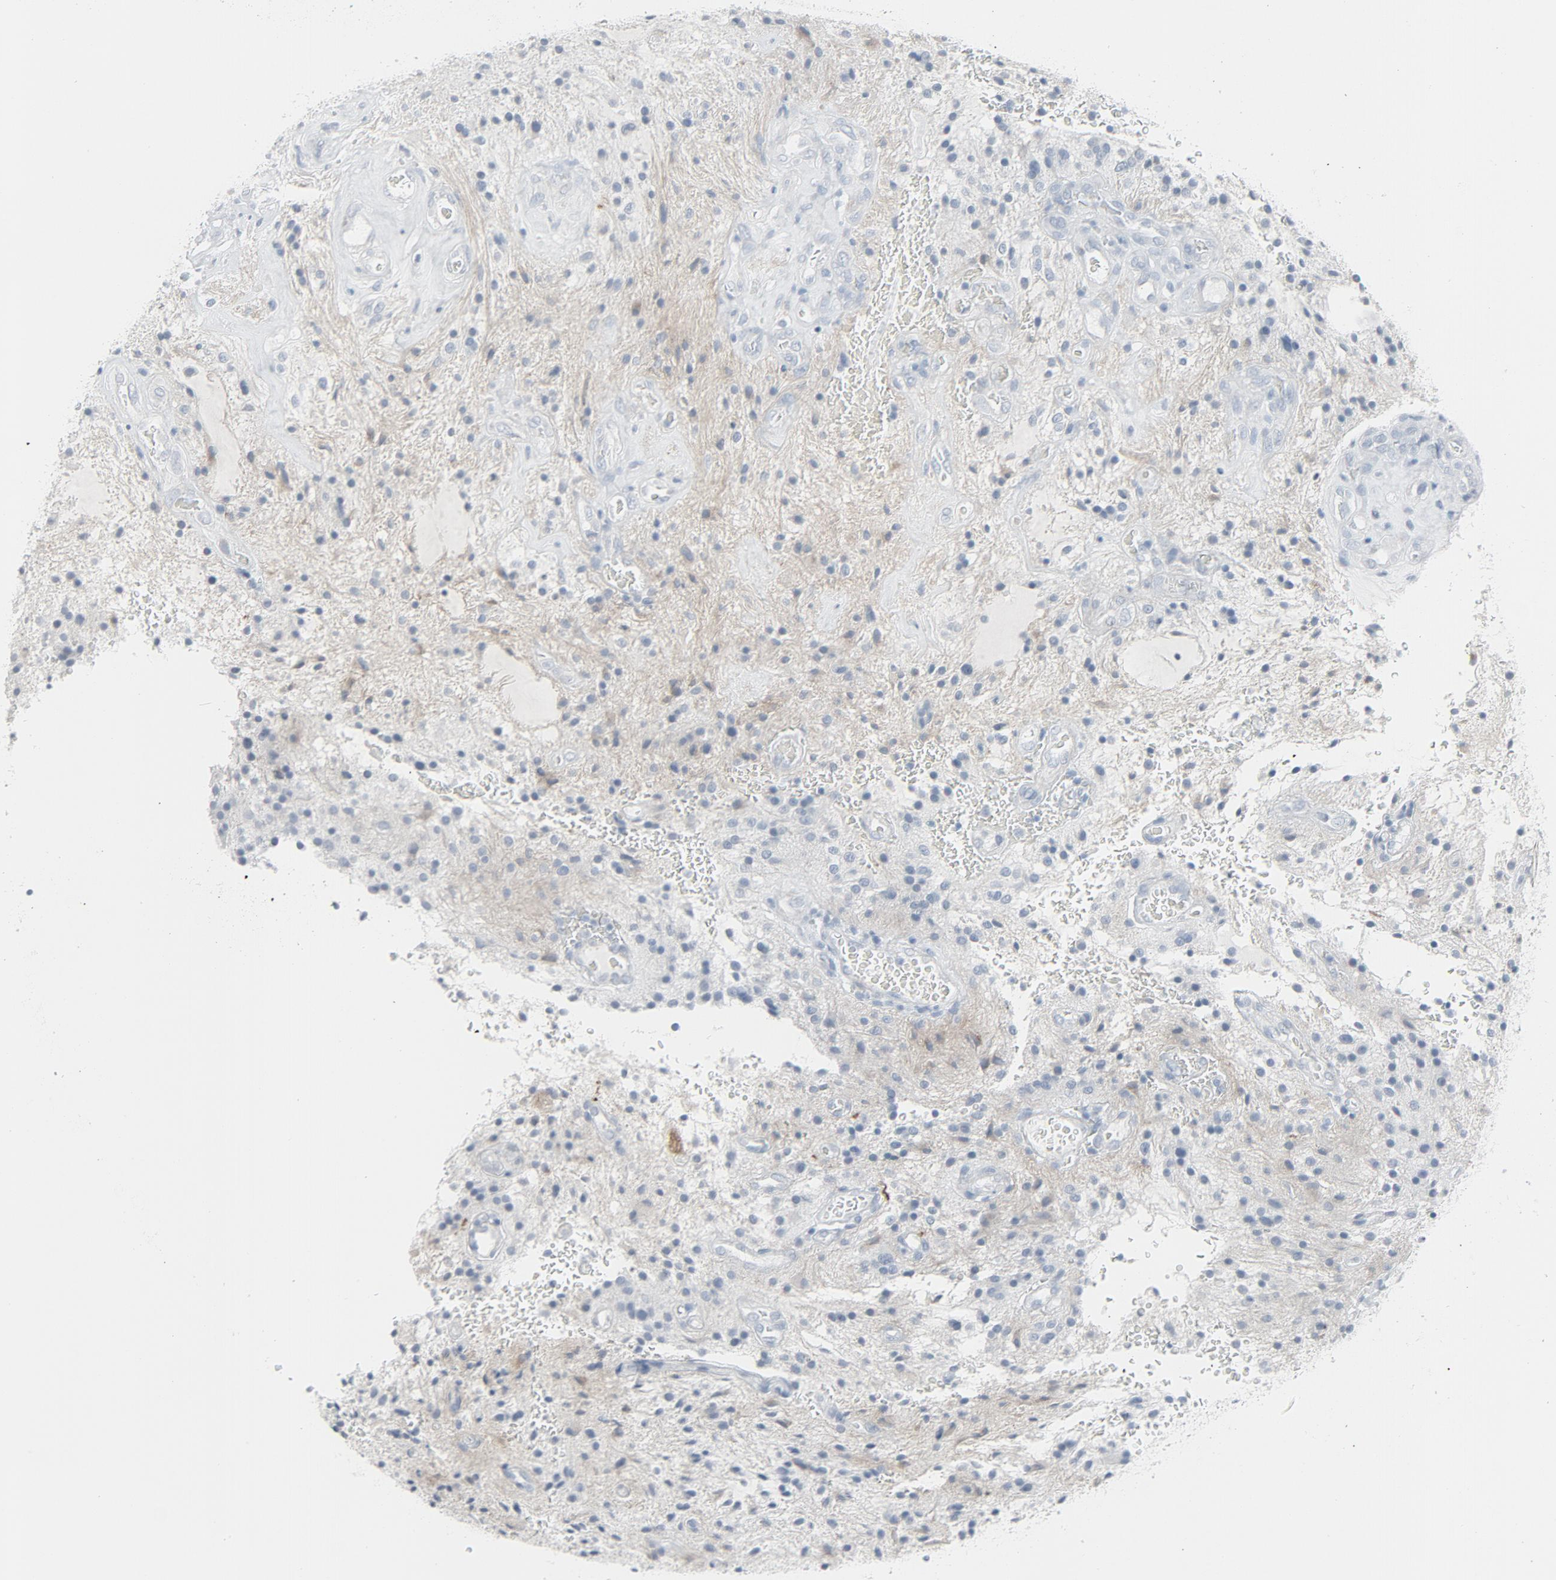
{"staining": {"intensity": "negative", "quantity": "none", "location": "none"}, "tissue": "glioma", "cell_type": "Tumor cells", "image_type": "cancer", "snomed": [{"axis": "morphology", "description": "Glioma, malignant, NOS"}, {"axis": "topography", "description": "Cerebellum"}], "caption": "DAB (3,3'-diaminobenzidine) immunohistochemical staining of glioma displays no significant positivity in tumor cells. (Immunohistochemistry (ihc), brightfield microscopy, high magnification).", "gene": "FGFR3", "patient": {"sex": "female", "age": 10}}